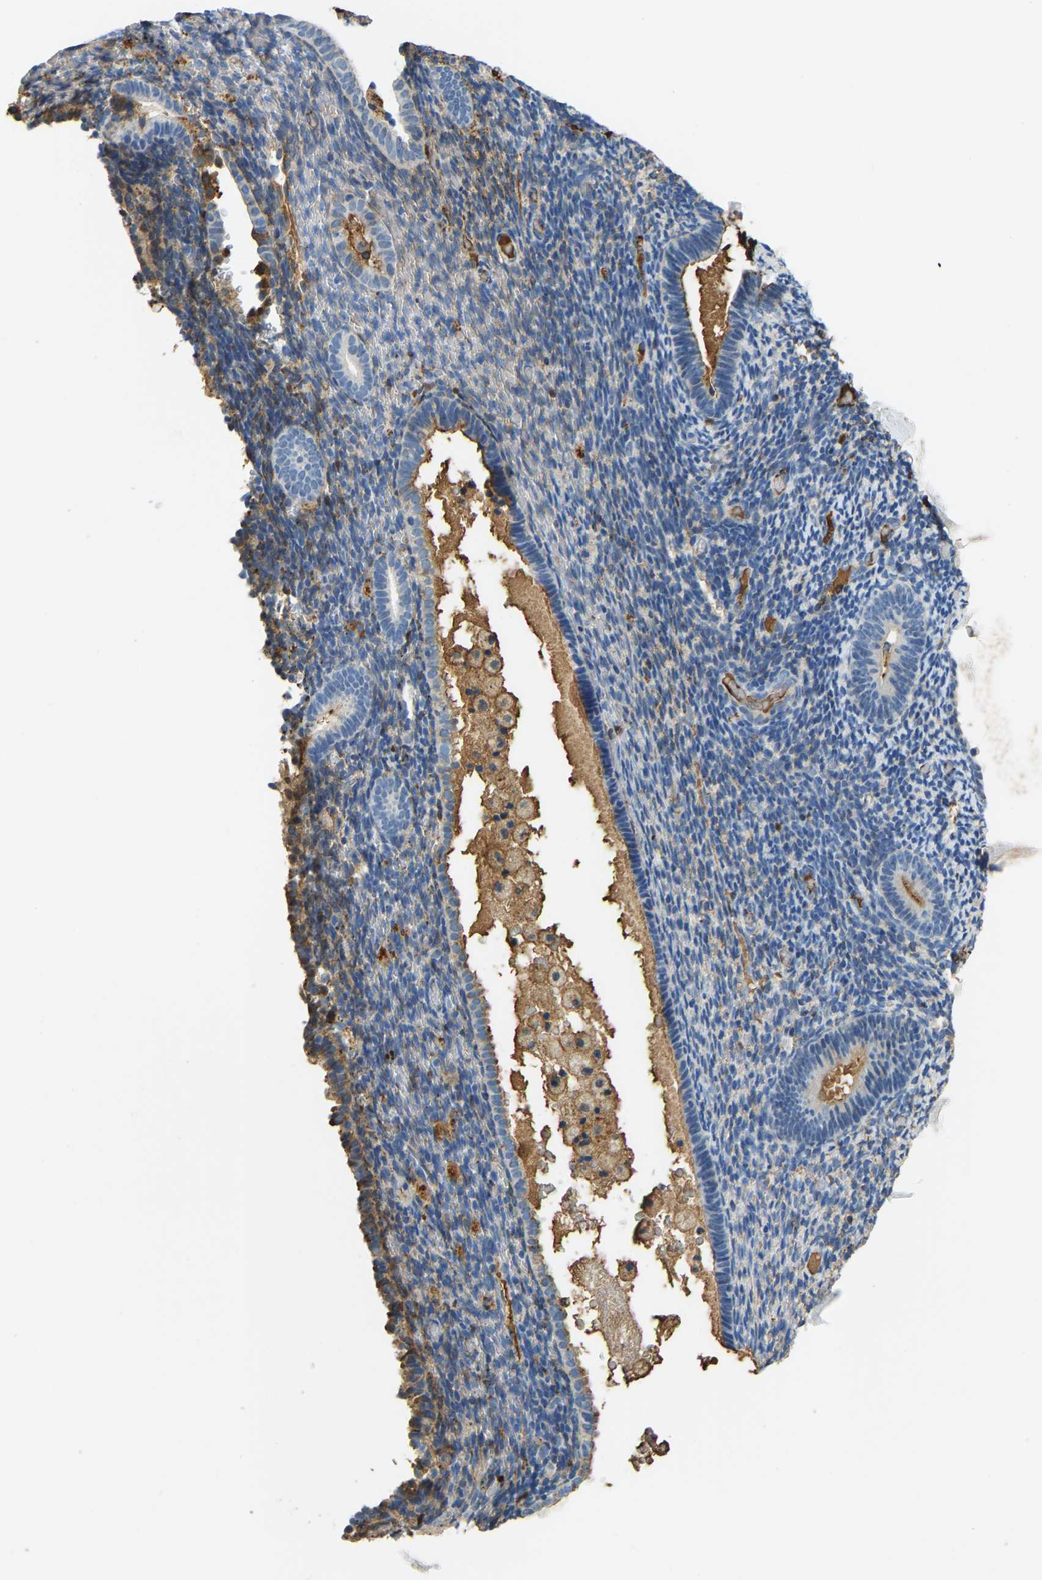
{"staining": {"intensity": "negative", "quantity": "none", "location": "none"}, "tissue": "endometrium", "cell_type": "Cells in endometrial stroma", "image_type": "normal", "snomed": [{"axis": "morphology", "description": "Normal tissue, NOS"}, {"axis": "topography", "description": "Endometrium"}], "caption": "Endometrium was stained to show a protein in brown. There is no significant positivity in cells in endometrial stroma. (DAB (3,3'-diaminobenzidine) IHC, high magnification).", "gene": "THBS4", "patient": {"sex": "female", "age": 51}}